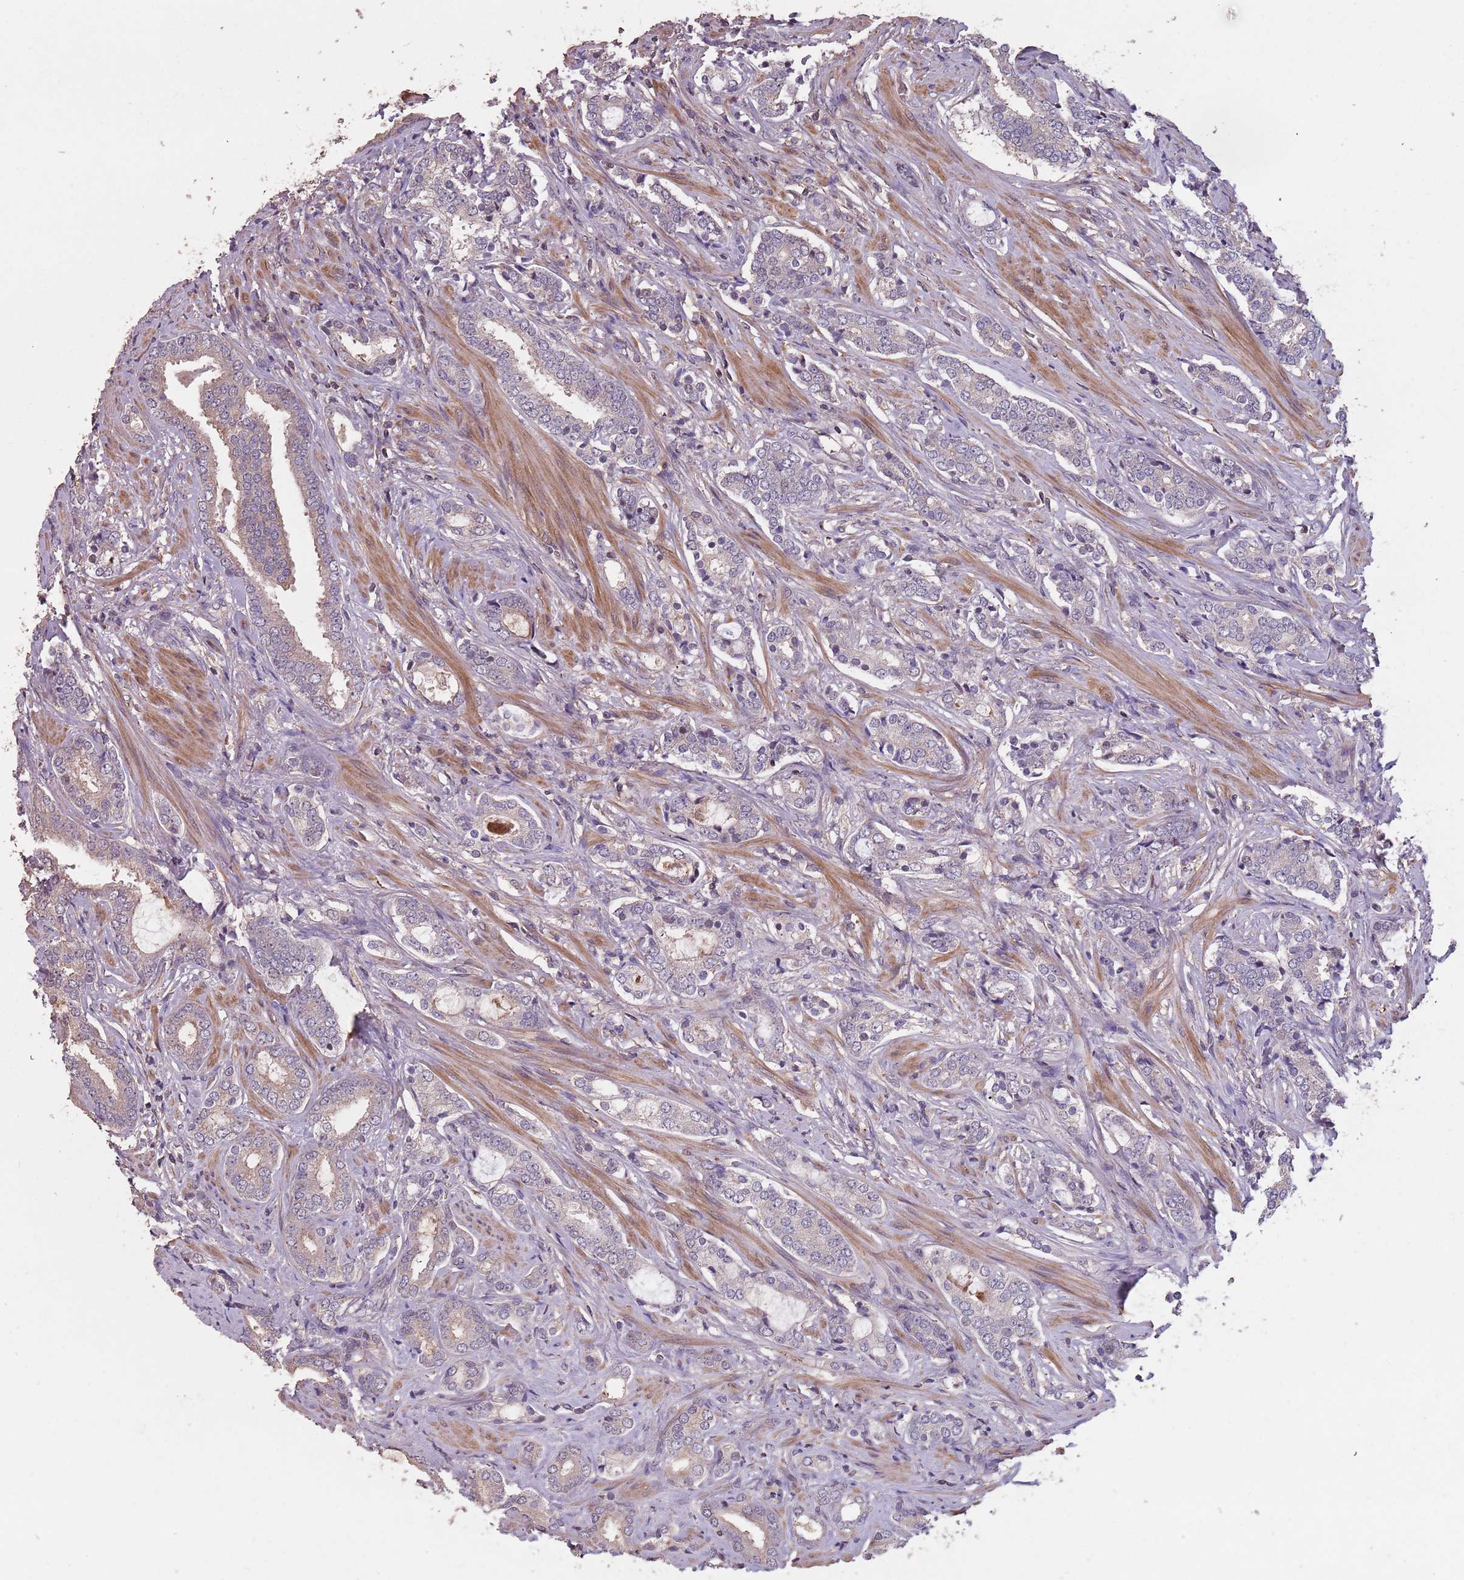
{"staining": {"intensity": "negative", "quantity": "none", "location": "none"}, "tissue": "prostate cancer", "cell_type": "Tumor cells", "image_type": "cancer", "snomed": [{"axis": "morphology", "description": "Adenocarcinoma, High grade"}, {"axis": "topography", "description": "Prostate"}], "caption": "There is no significant staining in tumor cells of prostate cancer (adenocarcinoma (high-grade)).", "gene": "MBD3L1", "patient": {"sex": "male", "age": 63}}